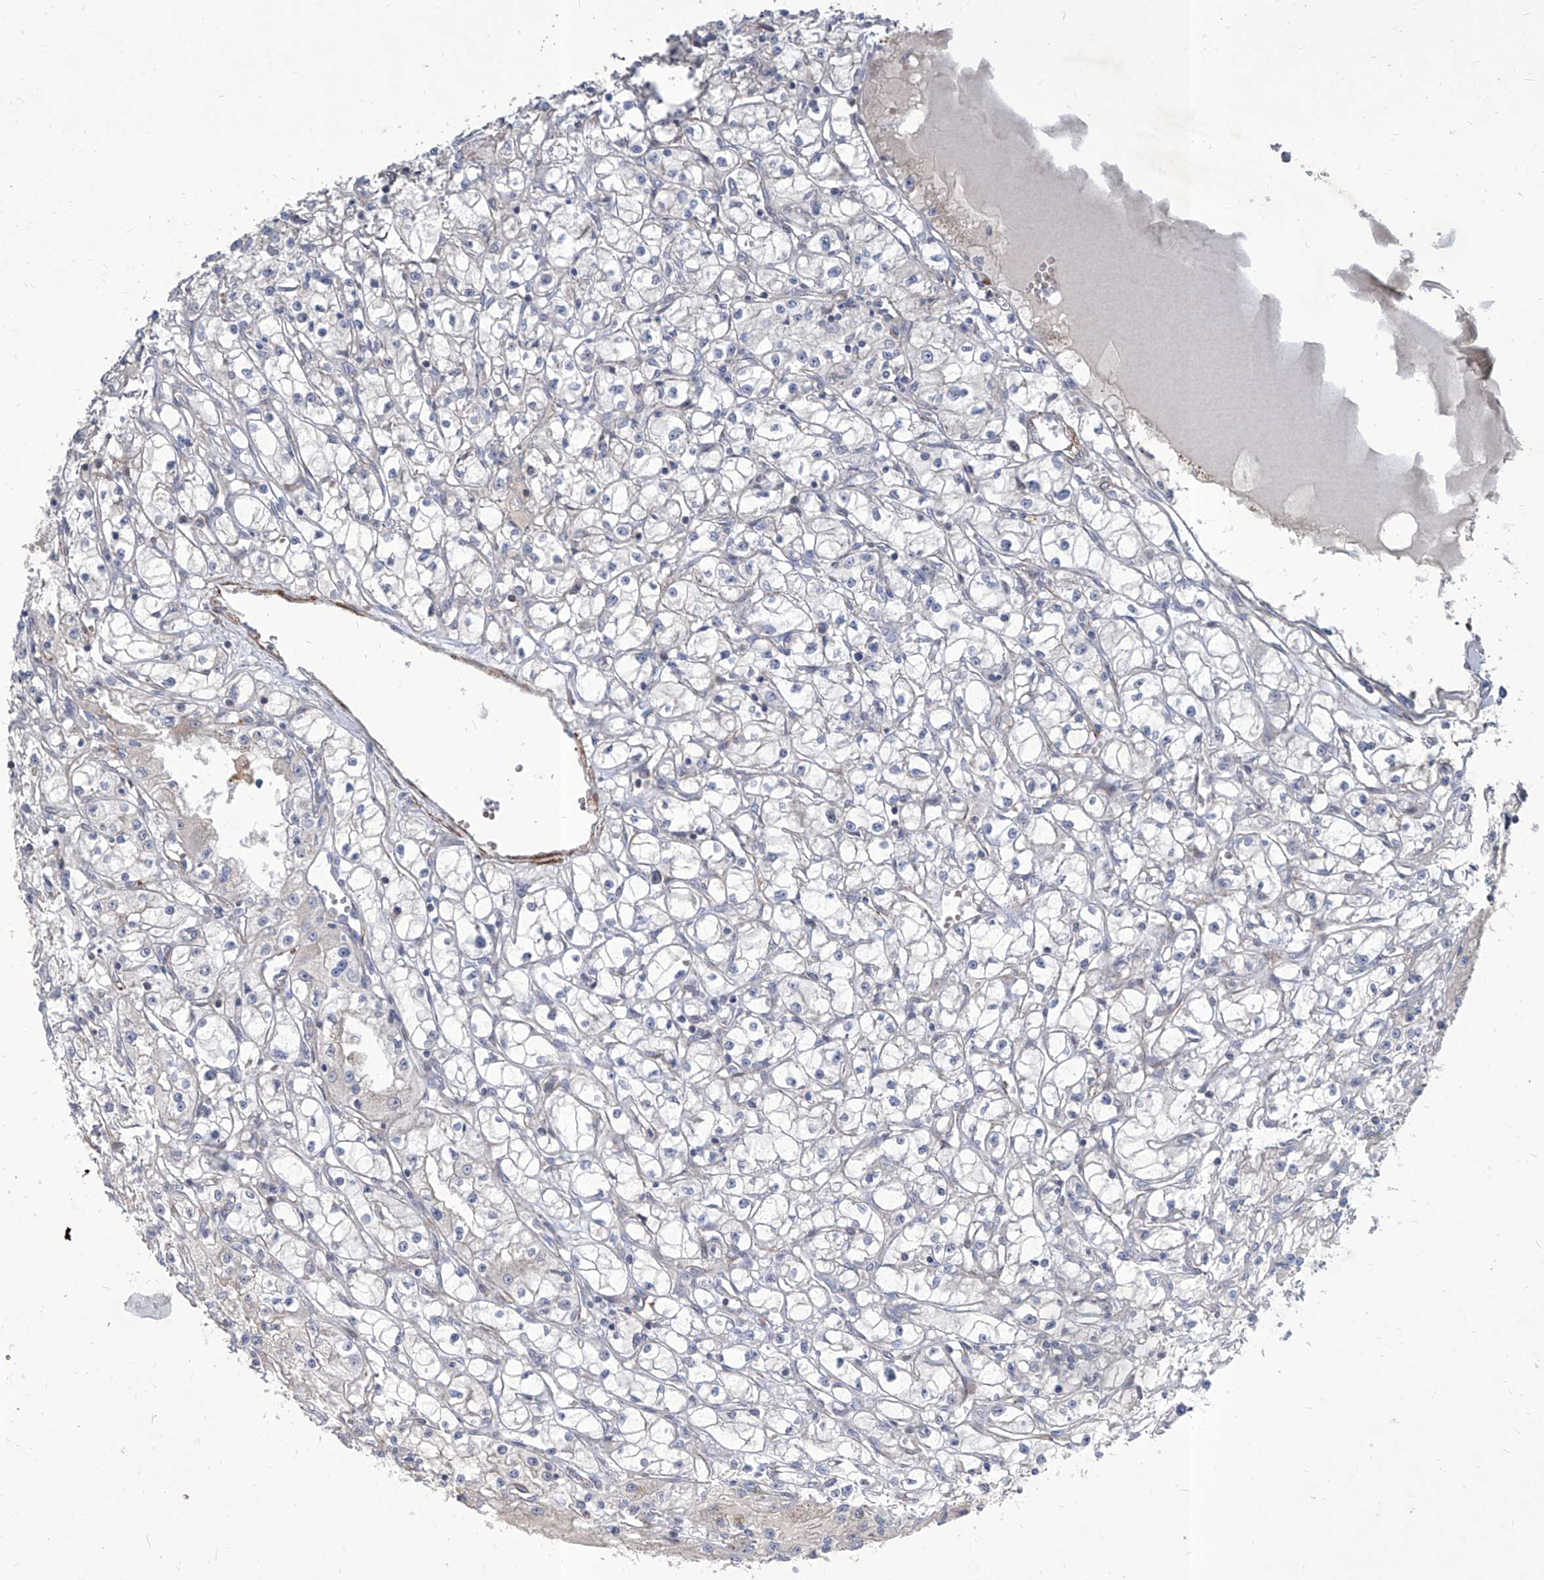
{"staining": {"intensity": "negative", "quantity": "none", "location": "none"}, "tissue": "renal cancer", "cell_type": "Tumor cells", "image_type": "cancer", "snomed": [{"axis": "morphology", "description": "Adenocarcinoma, NOS"}, {"axis": "topography", "description": "Kidney"}], "caption": "IHC histopathology image of human renal adenocarcinoma stained for a protein (brown), which displays no staining in tumor cells.", "gene": "FAM83B", "patient": {"sex": "male", "age": 56}}